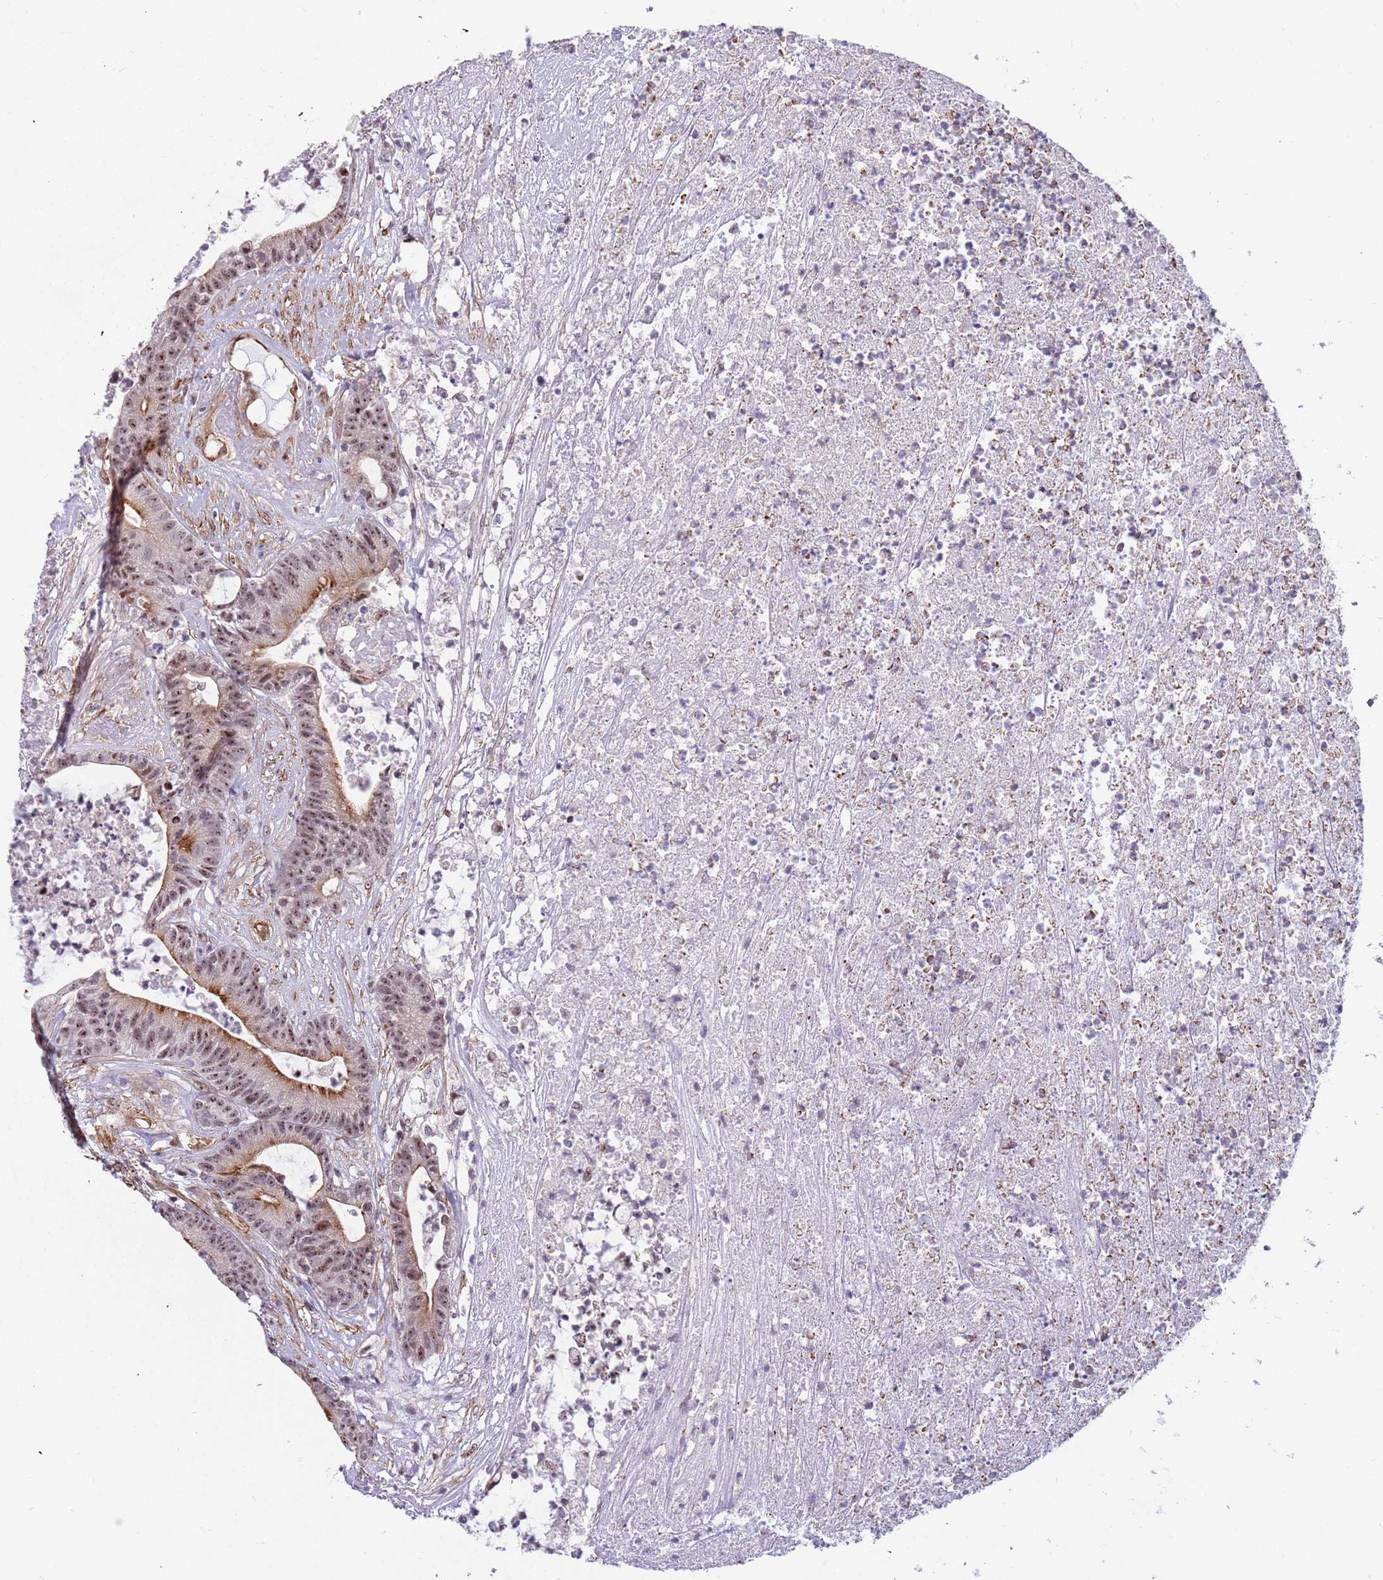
{"staining": {"intensity": "moderate", "quantity": ">75%", "location": "cytoplasmic/membranous,nuclear"}, "tissue": "colorectal cancer", "cell_type": "Tumor cells", "image_type": "cancer", "snomed": [{"axis": "morphology", "description": "Adenocarcinoma, NOS"}, {"axis": "topography", "description": "Colon"}], "caption": "Immunohistochemical staining of human colorectal adenocarcinoma demonstrates moderate cytoplasmic/membranous and nuclear protein expression in about >75% of tumor cells.", "gene": "LRMDA", "patient": {"sex": "female", "age": 84}}